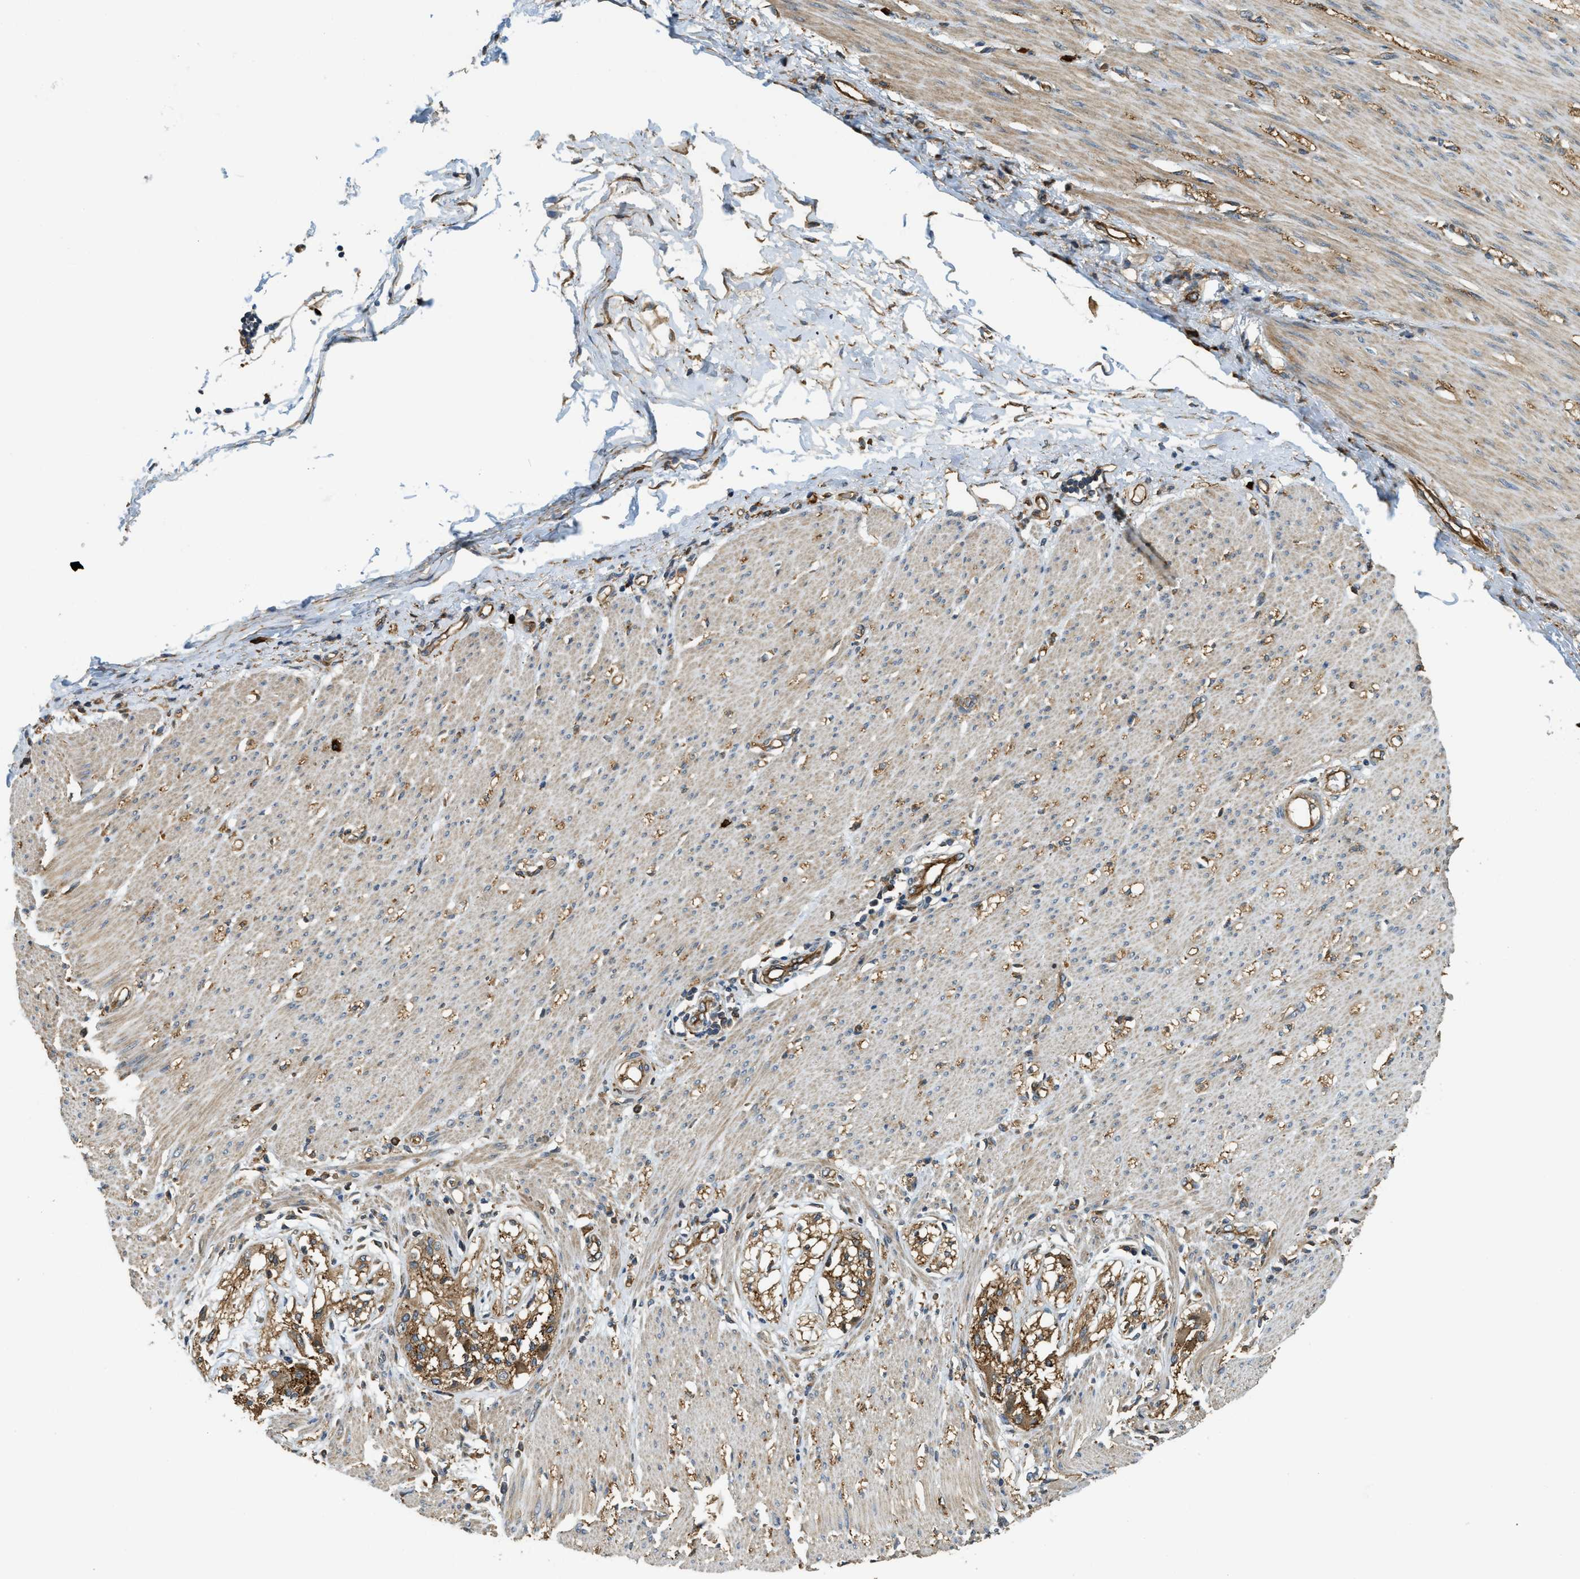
{"staining": {"intensity": "moderate", "quantity": ">75%", "location": "cytoplasmic/membranous"}, "tissue": "adipose tissue", "cell_type": "Adipocytes", "image_type": "normal", "snomed": [{"axis": "morphology", "description": "Normal tissue, NOS"}, {"axis": "morphology", "description": "Adenocarcinoma, NOS"}, {"axis": "topography", "description": "Colon"}, {"axis": "topography", "description": "Peripheral nerve tissue"}], "caption": "The image exhibits staining of benign adipose tissue, revealing moderate cytoplasmic/membranous protein staining (brown color) within adipocytes.", "gene": "BAG4", "patient": {"sex": "male", "age": 14}}